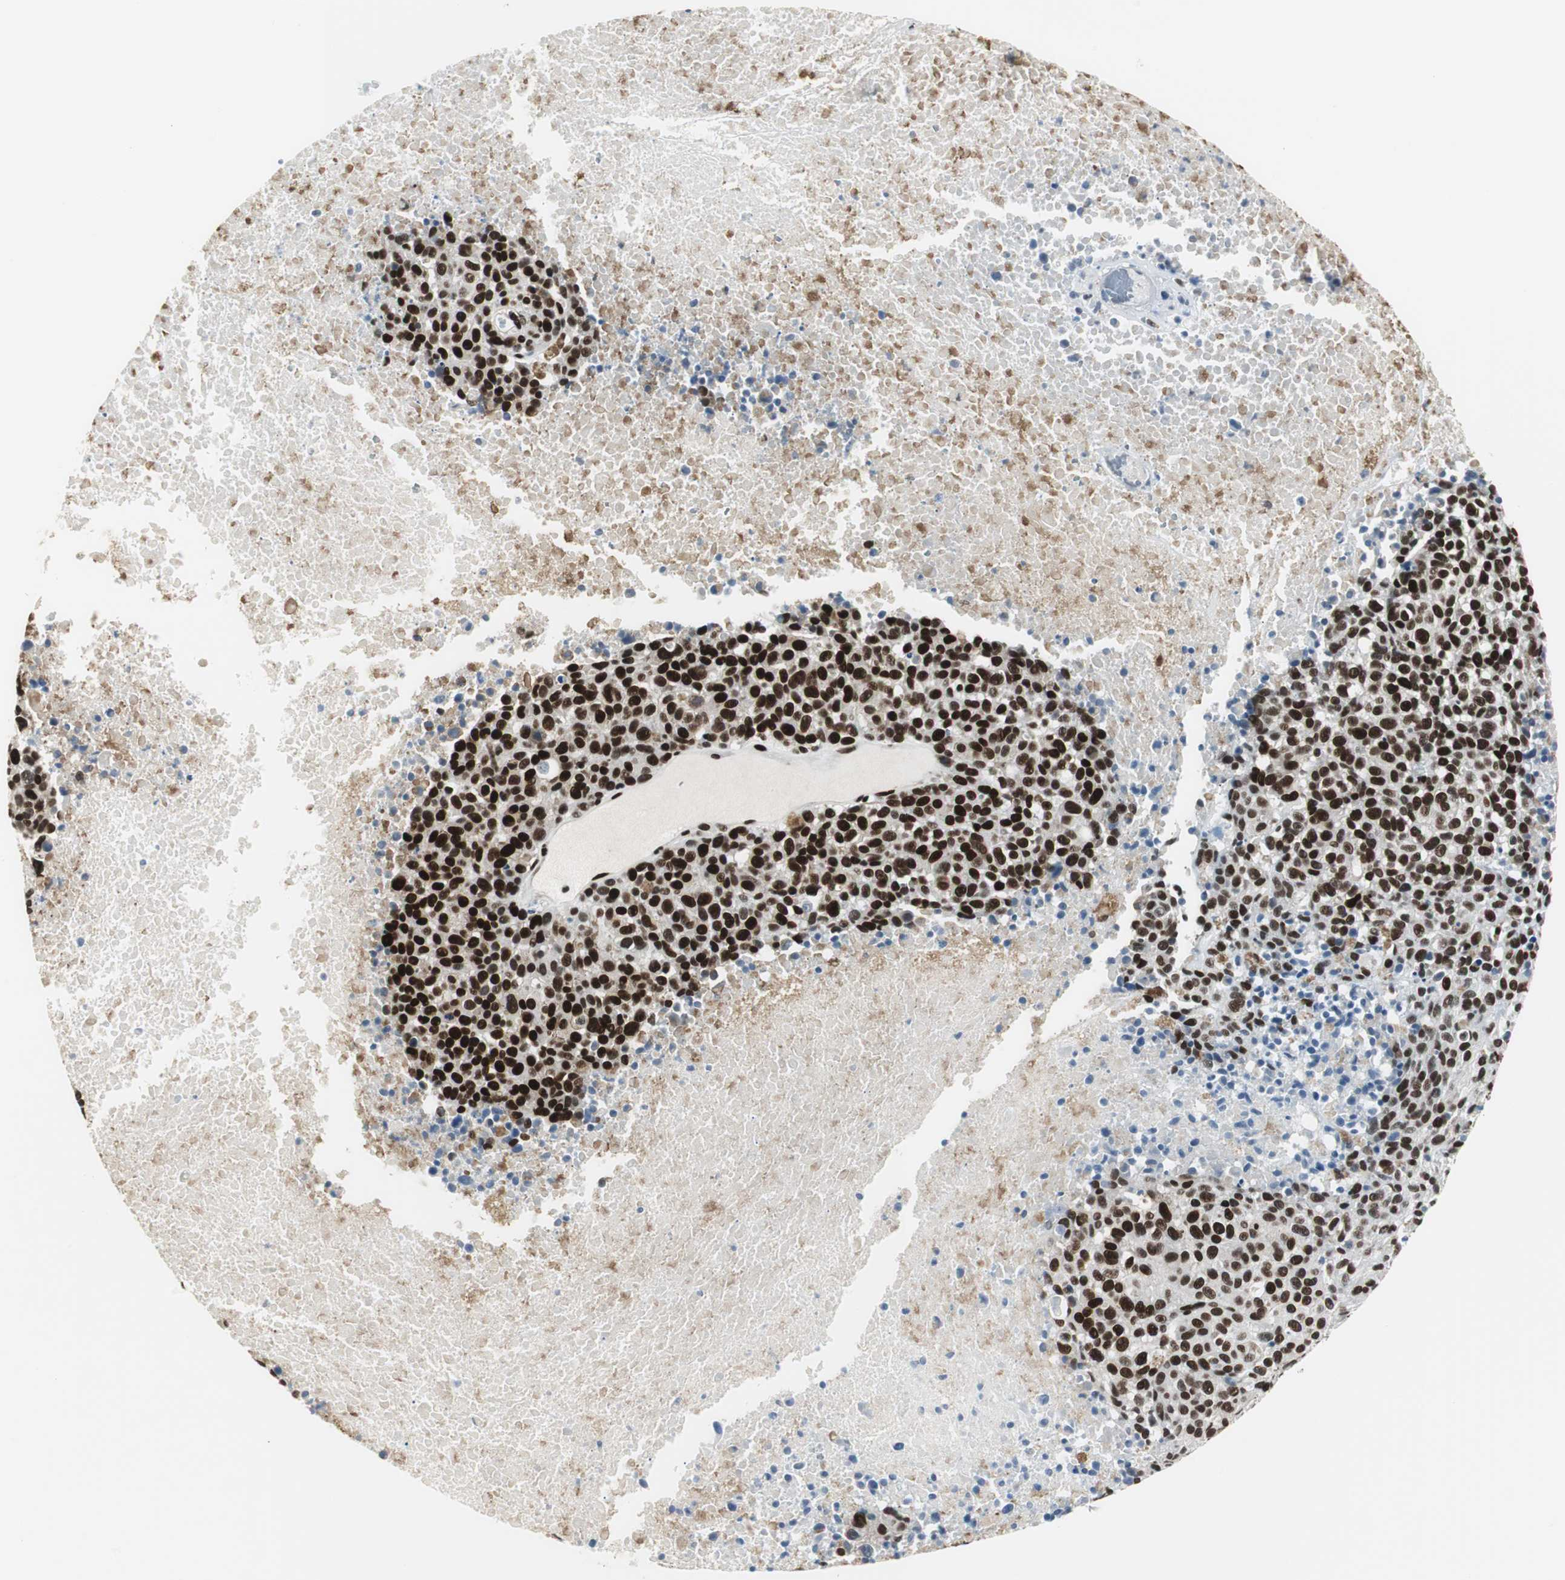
{"staining": {"intensity": "strong", "quantity": ">75%", "location": "nuclear"}, "tissue": "melanoma", "cell_type": "Tumor cells", "image_type": "cancer", "snomed": [{"axis": "morphology", "description": "Malignant melanoma, Metastatic site"}, {"axis": "topography", "description": "Cerebral cortex"}], "caption": "Immunohistochemical staining of human malignant melanoma (metastatic site) displays high levels of strong nuclear expression in about >75% of tumor cells.", "gene": "MEF2D", "patient": {"sex": "female", "age": 52}}